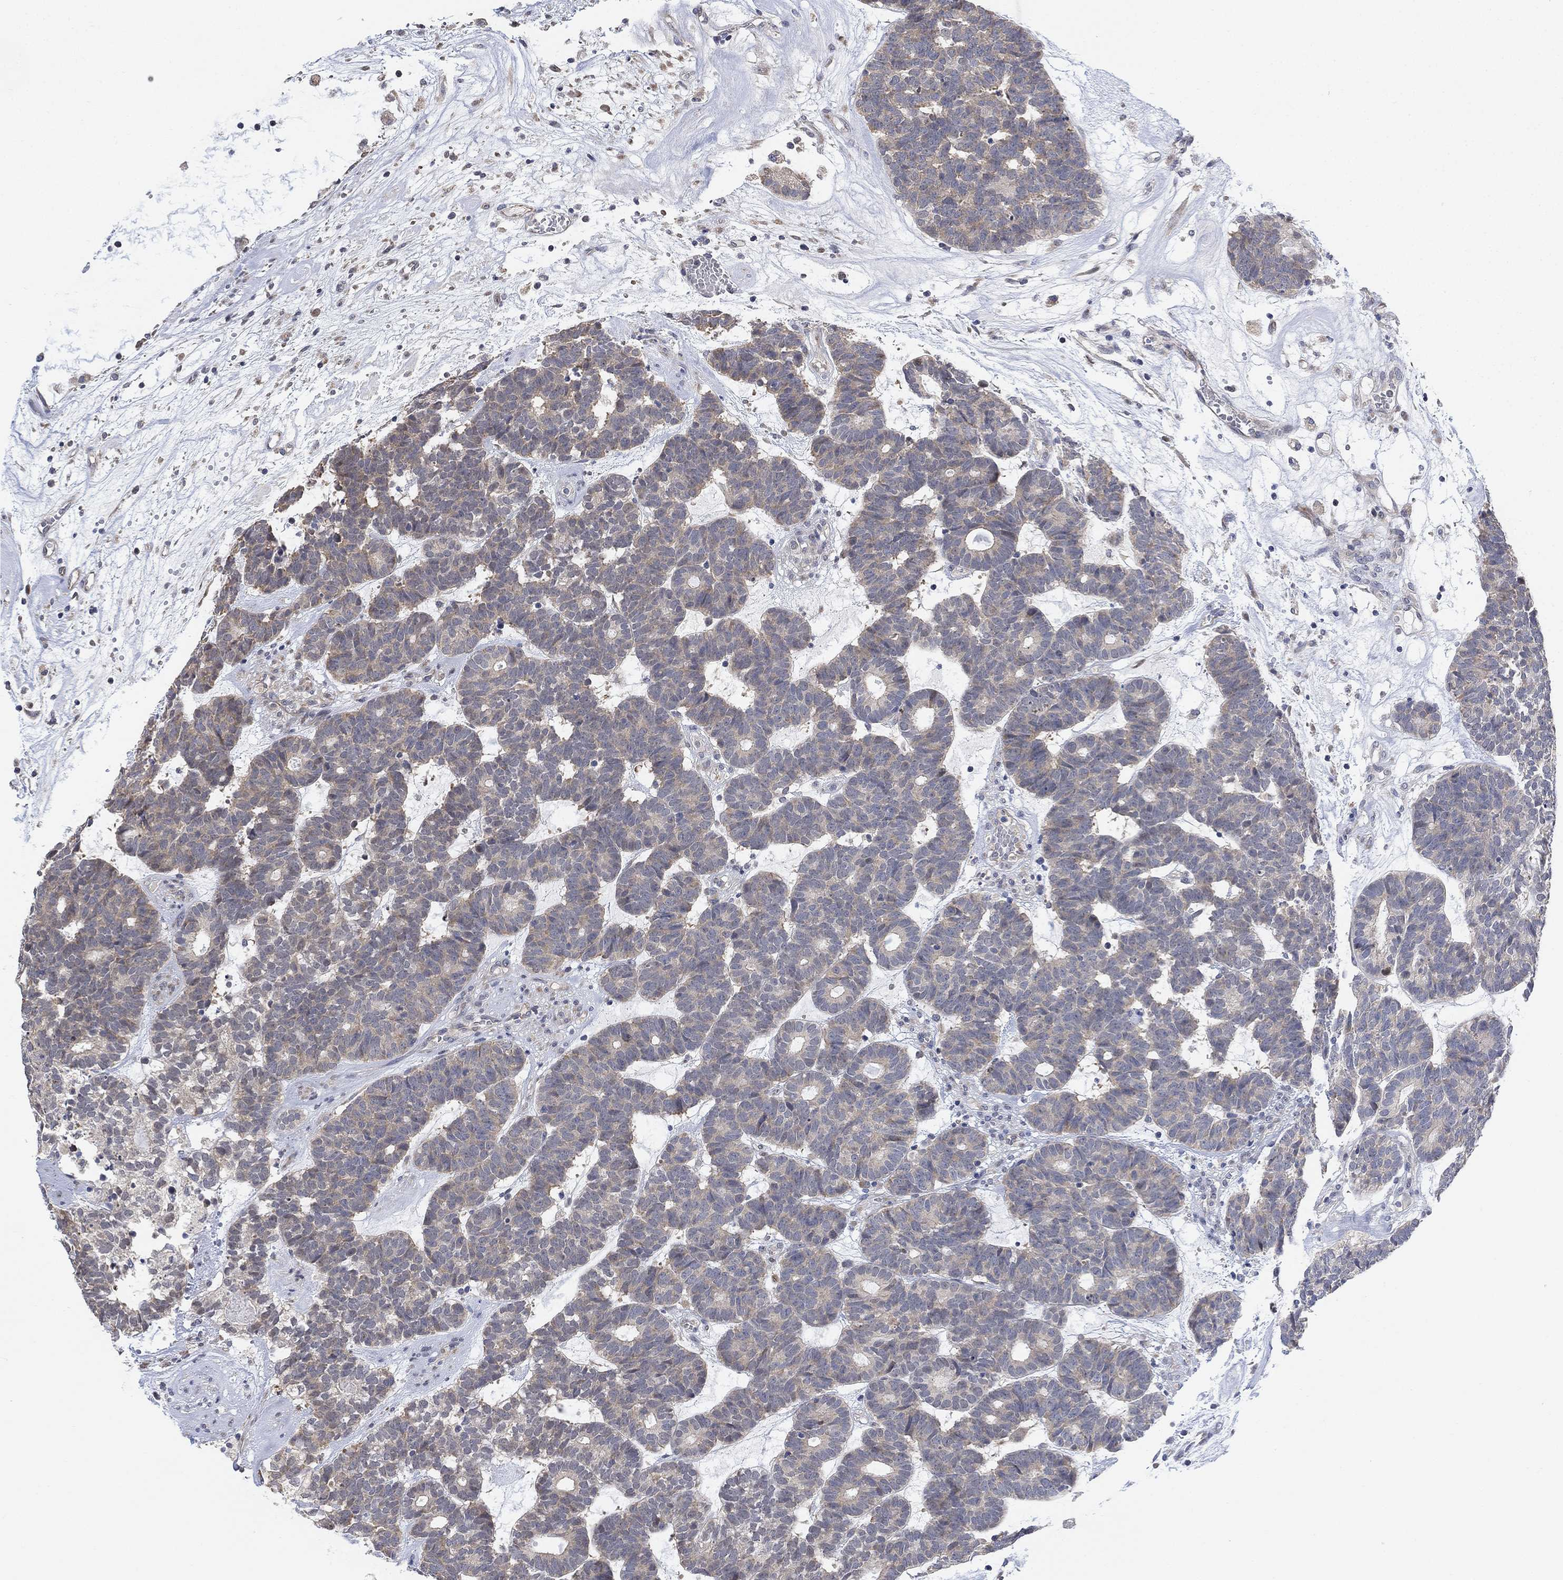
{"staining": {"intensity": "negative", "quantity": "none", "location": "none"}, "tissue": "head and neck cancer", "cell_type": "Tumor cells", "image_type": "cancer", "snomed": [{"axis": "morphology", "description": "Adenocarcinoma, NOS"}, {"axis": "topography", "description": "Head-Neck"}], "caption": "This is an immunohistochemistry histopathology image of human head and neck cancer (adenocarcinoma). There is no expression in tumor cells.", "gene": "CNTF", "patient": {"sex": "female", "age": 81}}